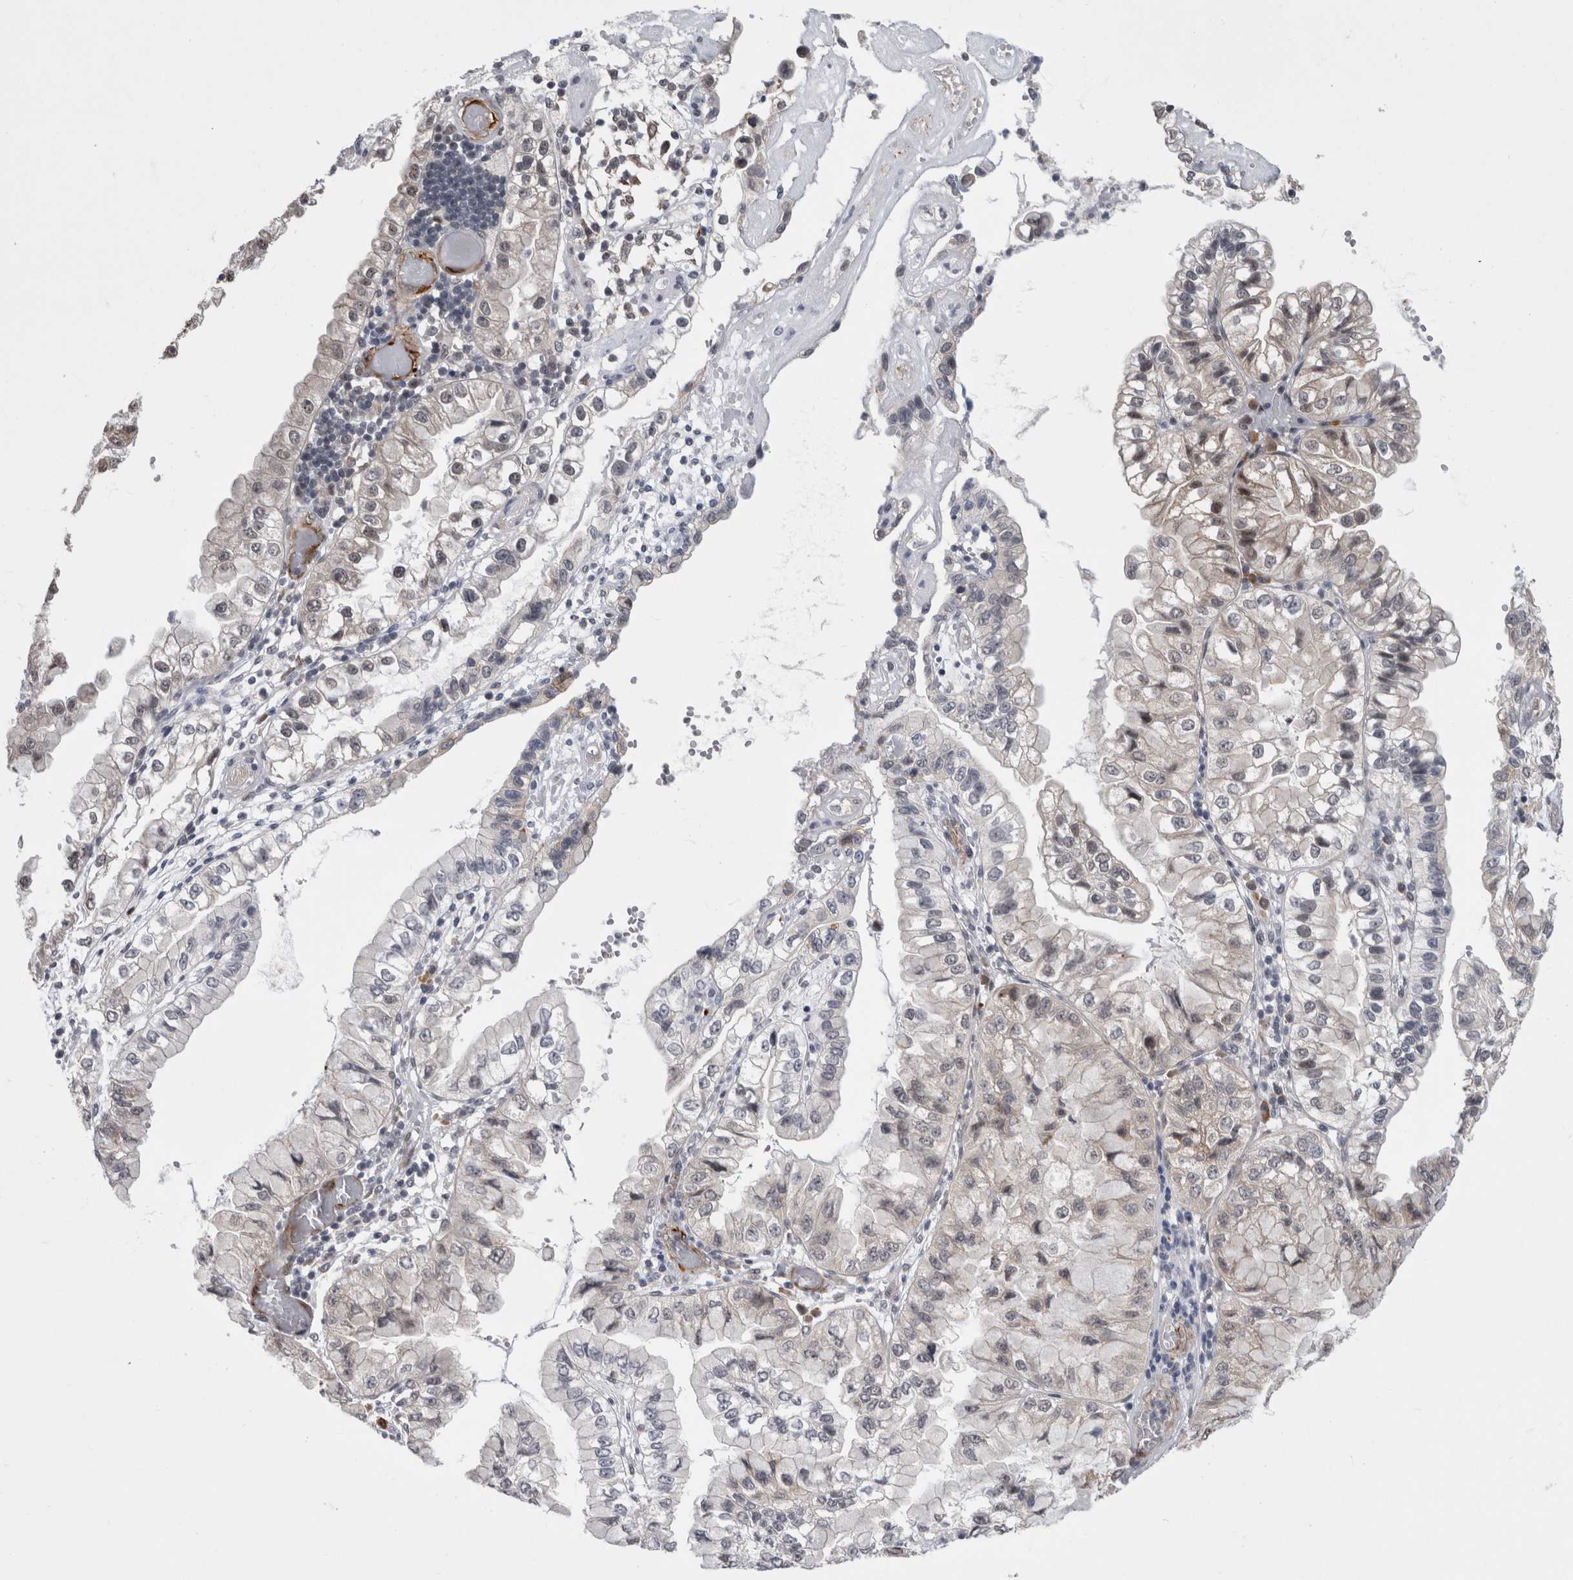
{"staining": {"intensity": "negative", "quantity": "none", "location": "none"}, "tissue": "liver cancer", "cell_type": "Tumor cells", "image_type": "cancer", "snomed": [{"axis": "morphology", "description": "Cholangiocarcinoma"}, {"axis": "topography", "description": "Liver"}], "caption": "High power microscopy micrograph of an IHC photomicrograph of liver cholangiocarcinoma, revealing no significant staining in tumor cells.", "gene": "FAM83H", "patient": {"sex": "female", "age": 79}}